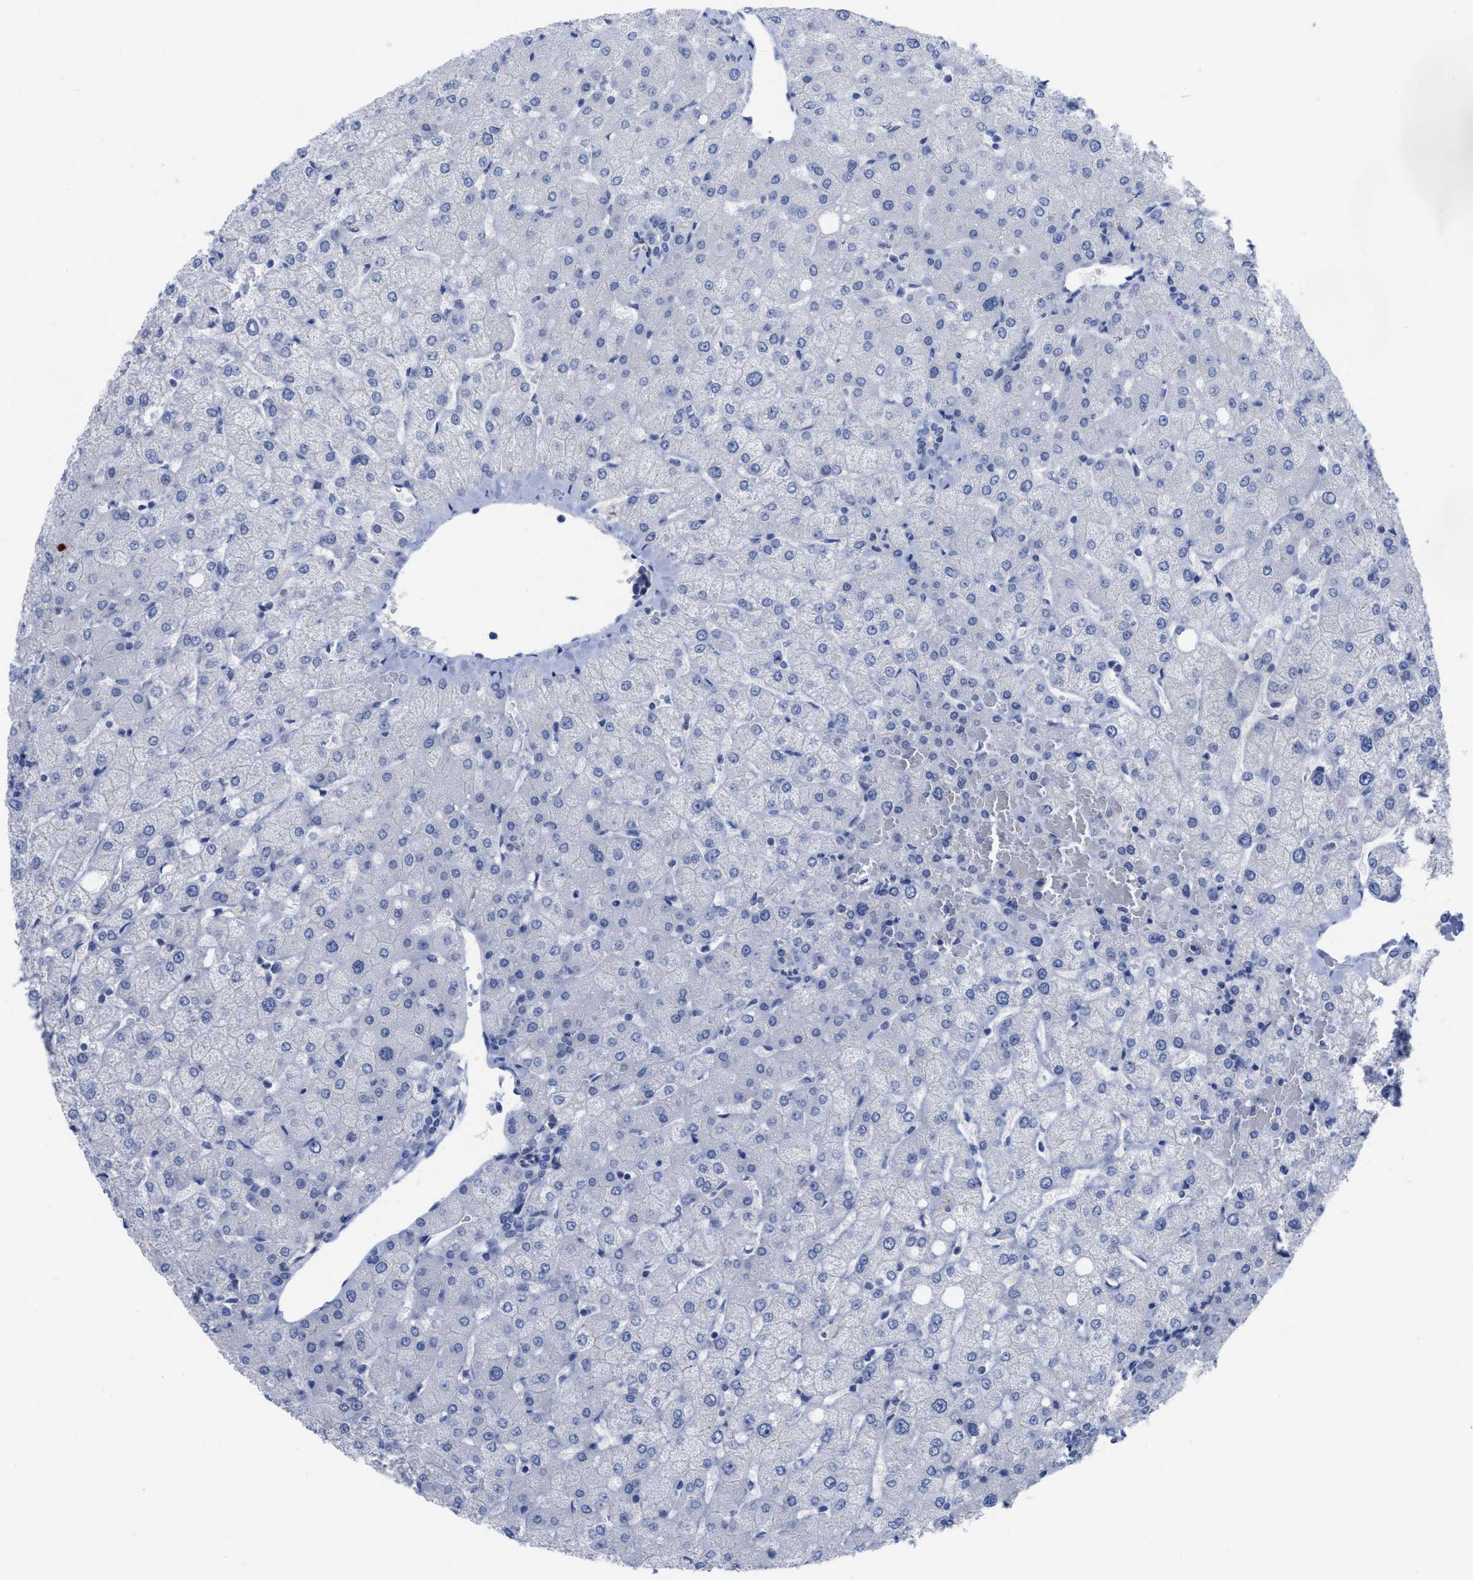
{"staining": {"intensity": "negative", "quantity": "none", "location": "none"}, "tissue": "liver", "cell_type": "Cholangiocytes", "image_type": "normal", "snomed": [{"axis": "morphology", "description": "Normal tissue, NOS"}, {"axis": "topography", "description": "Liver"}], "caption": "Protein analysis of benign liver reveals no significant expression in cholangiocytes. (Stains: DAB (3,3'-diaminobenzidine) IHC with hematoxylin counter stain, Microscopy: brightfield microscopy at high magnification).", "gene": "ACKR1", "patient": {"sex": "female", "age": 54}}